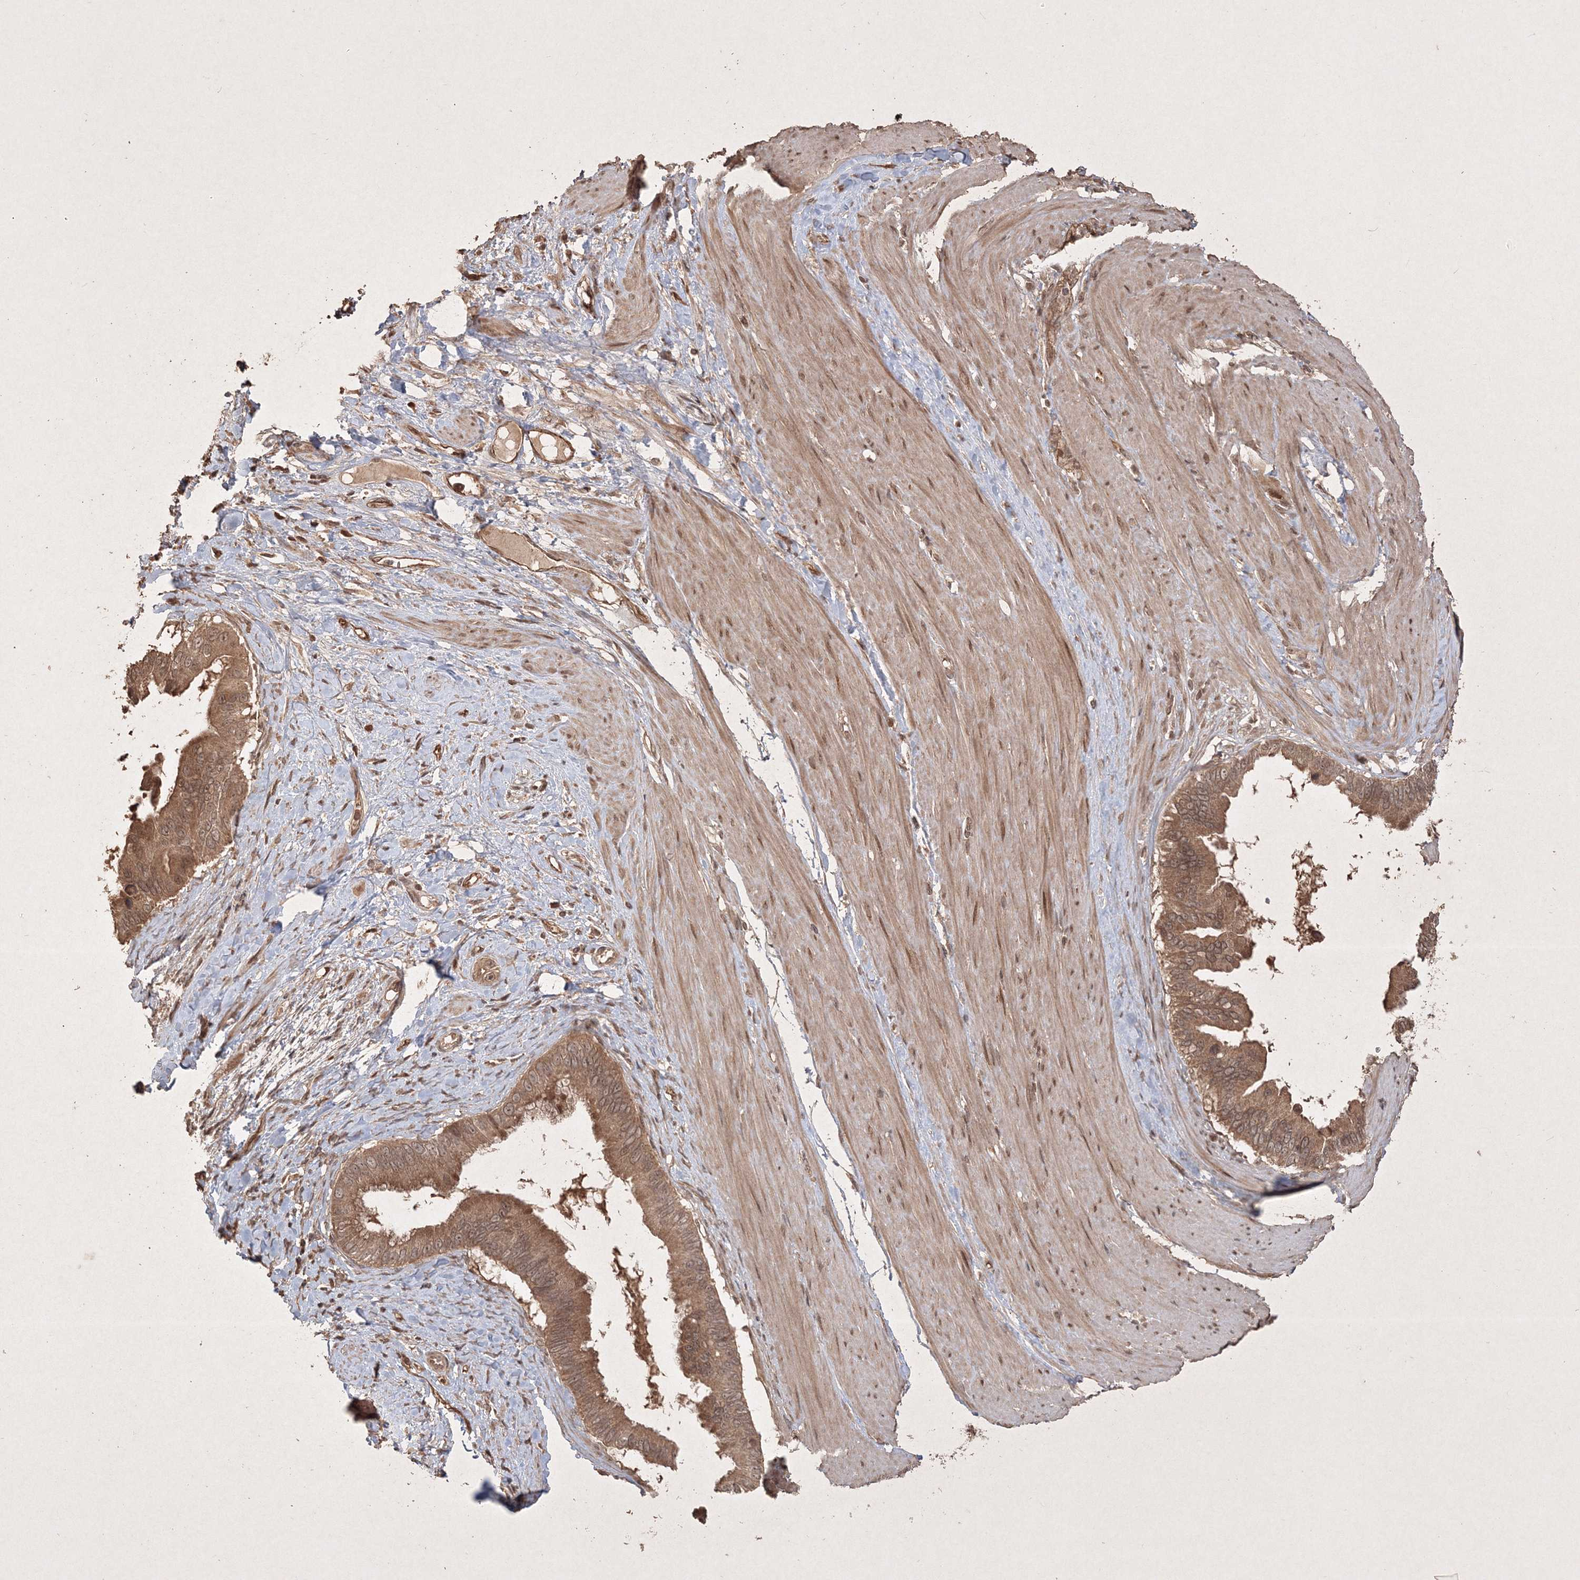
{"staining": {"intensity": "moderate", "quantity": ">75%", "location": "cytoplasmic/membranous,nuclear"}, "tissue": "pancreatic cancer", "cell_type": "Tumor cells", "image_type": "cancer", "snomed": [{"axis": "morphology", "description": "Adenocarcinoma, NOS"}, {"axis": "topography", "description": "Pancreas"}], "caption": "Tumor cells exhibit moderate cytoplasmic/membranous and nuclear positivity in approximately >75% of cells in pancreatic cancer (adenocarcinoma). Nuclei are stained in blue.", "gene": "PELI3", "patient": {"sex": "female", "age": 56}}